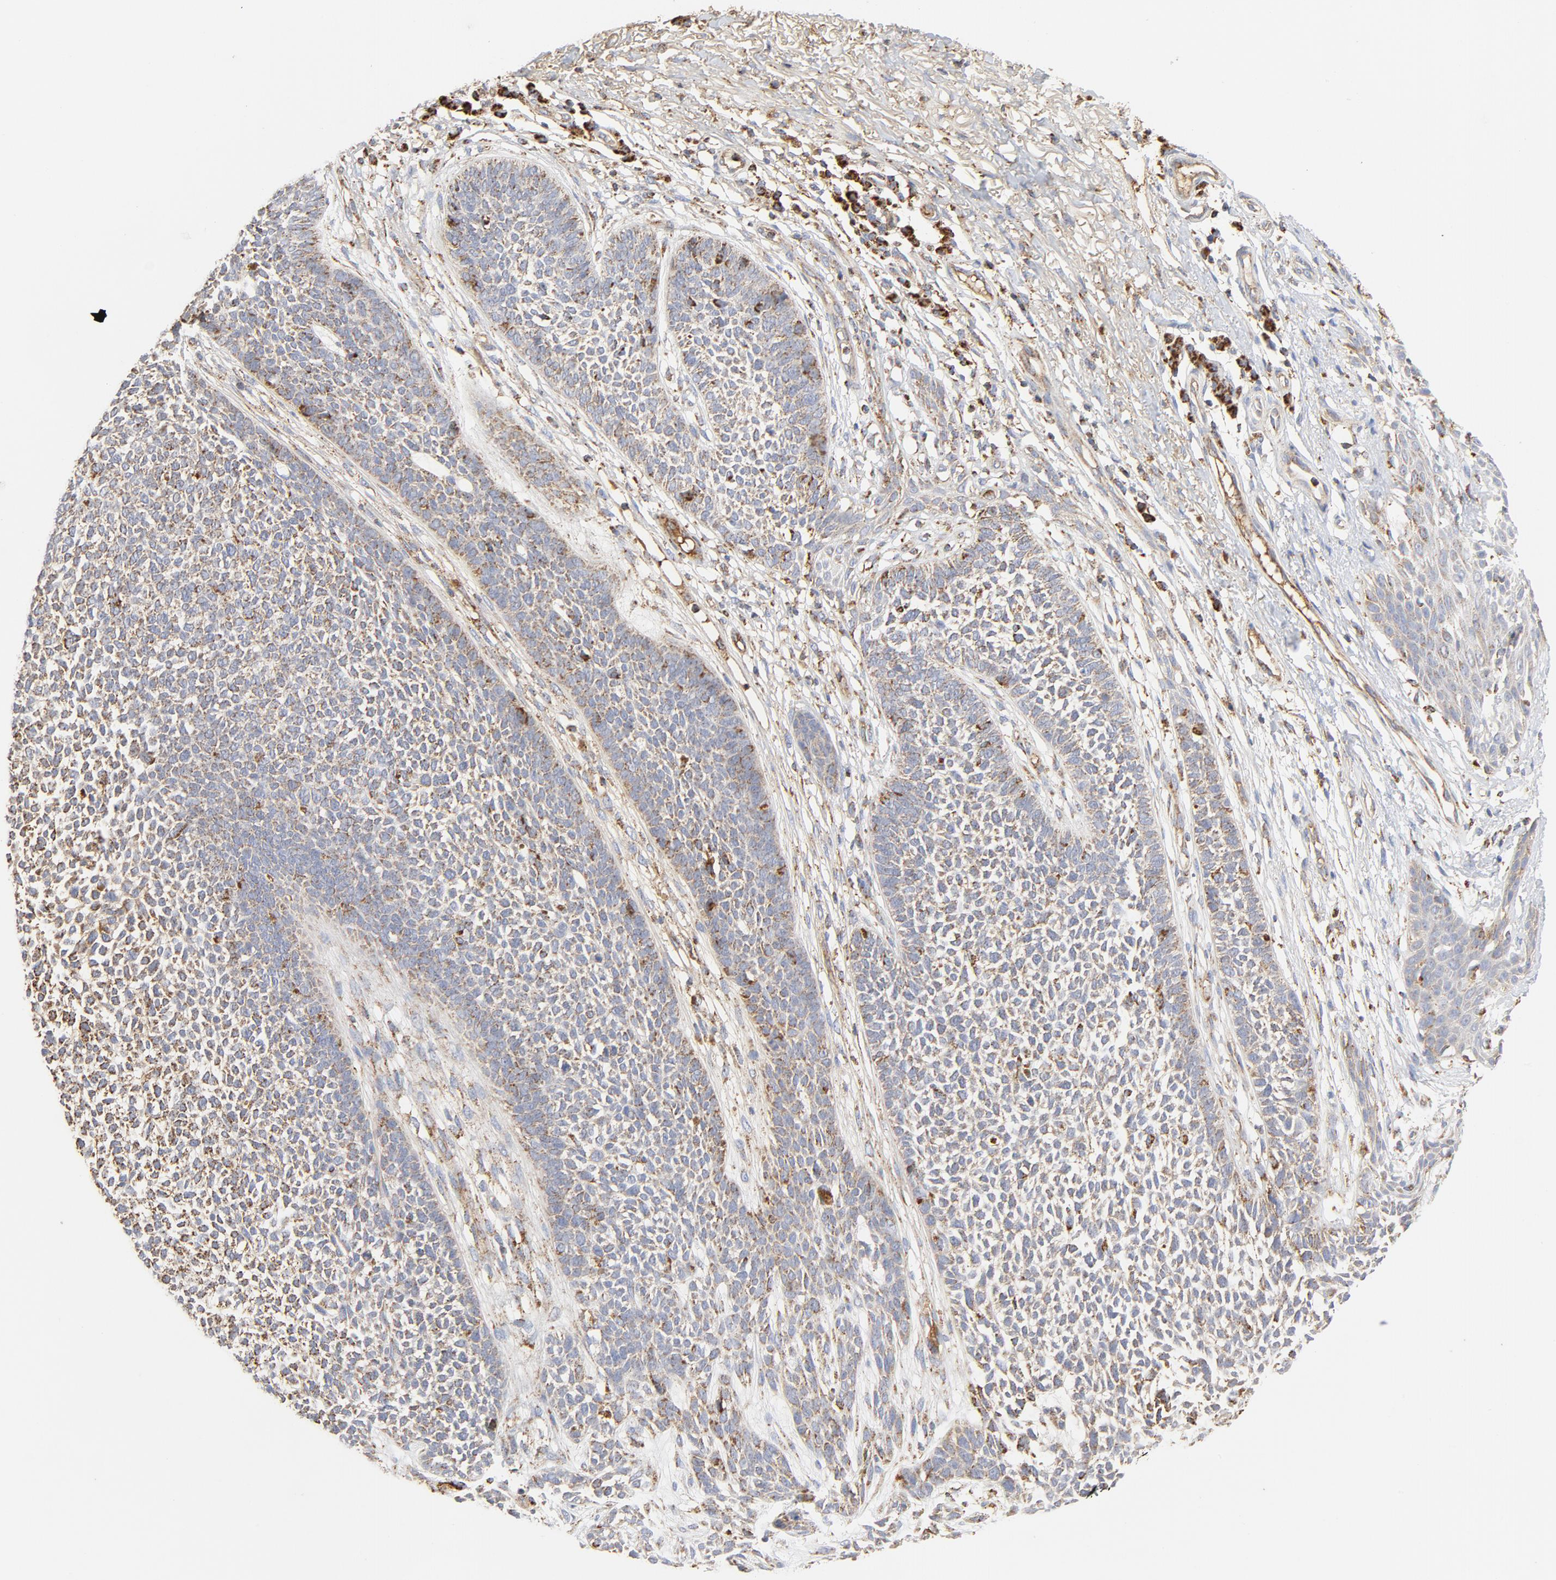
{"staining": {"intensity": "moderate", "quantity": "25%-75%", "location": "cytoplasmic/membranous"}, "tissue": "skin cancer", "cell_type": "Tumor cells", "image_type": "cancer", "snomed": [{"axis": "morphology", "description": "Basal cell carcinoma"}, {"axis": "topography", "description": "Skin"}], "caption": "Immunohistochemical staining of skin cancer shows medium levels of moderate cytoplasmic/membranous protein positivity in approximately 25%-75% of tumor cells.", "gene": "PCNX4", "patient": {"sex": "female", "age": 84}}